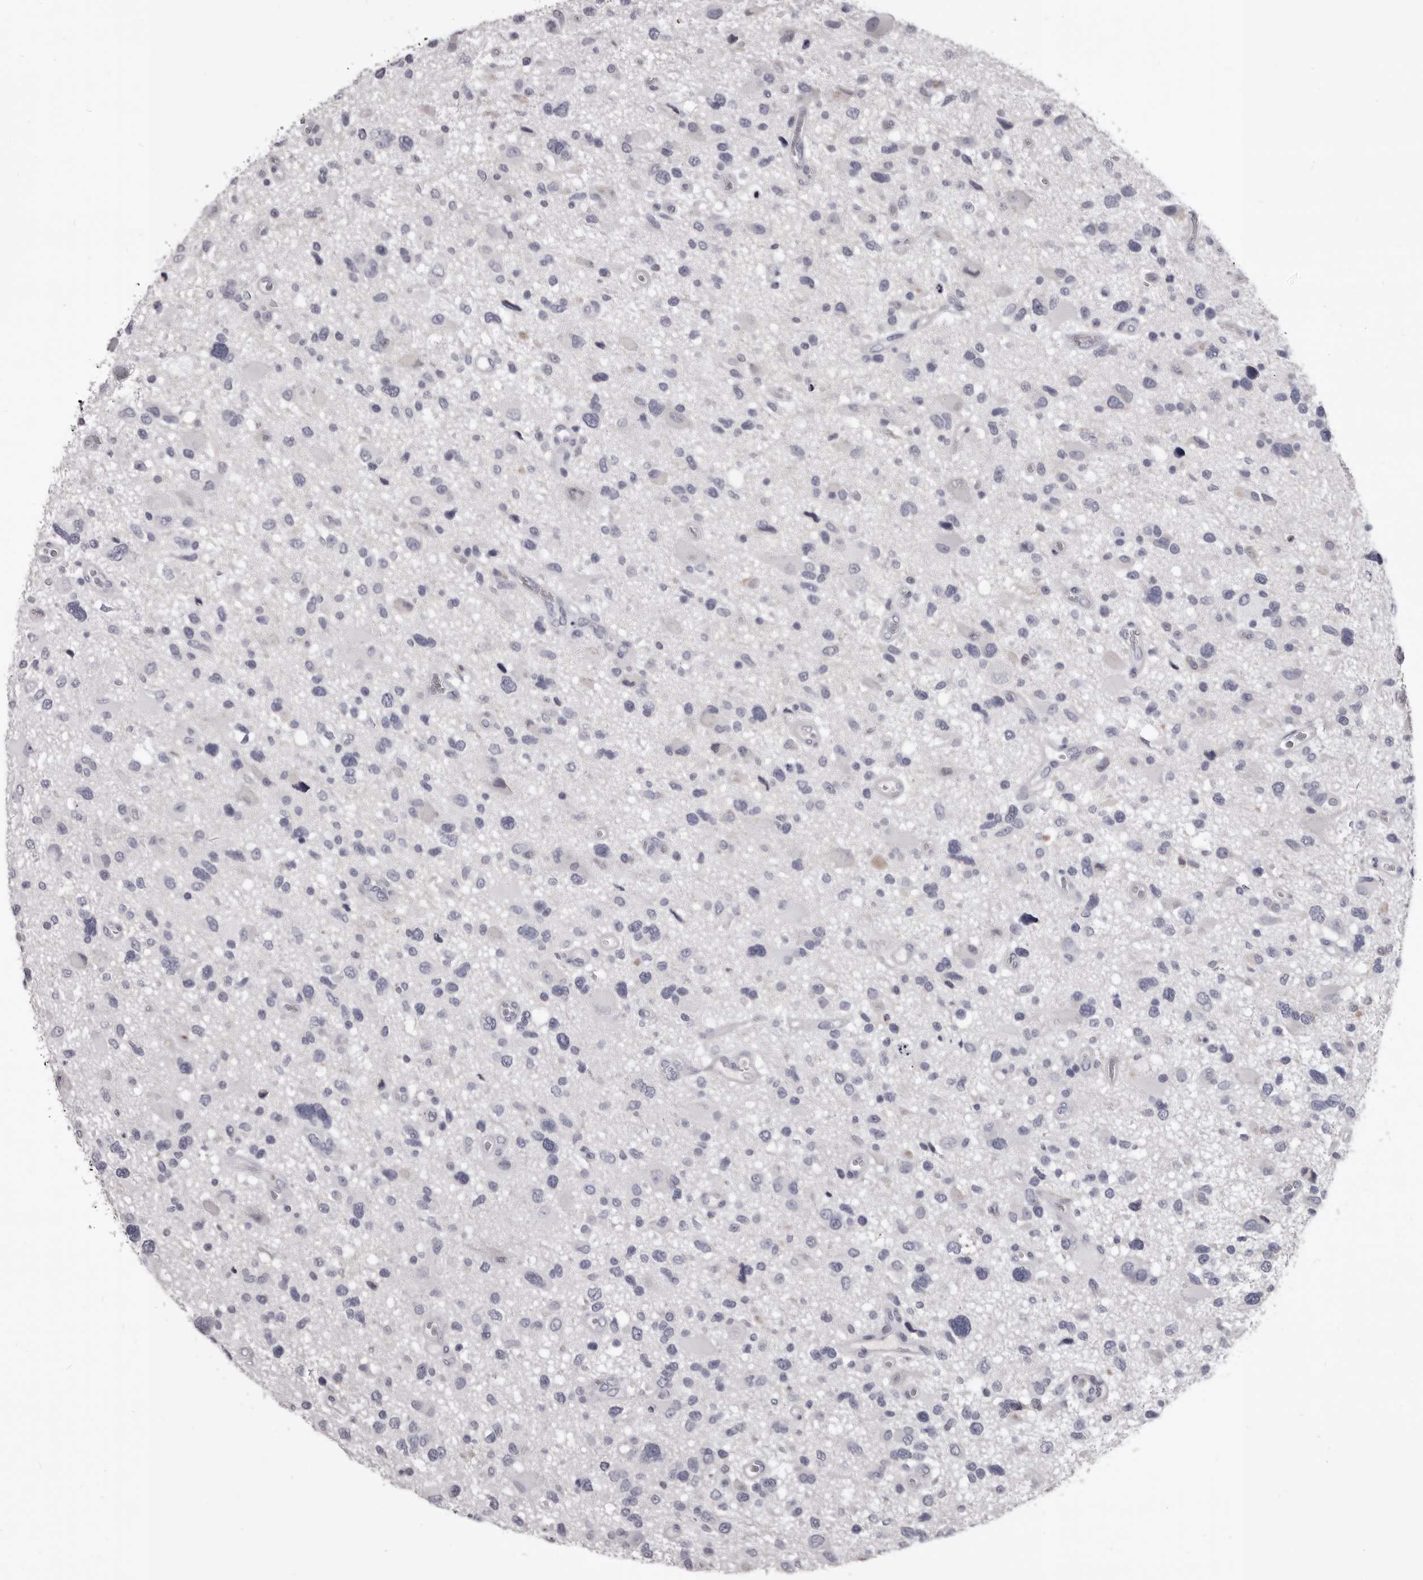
{"staining": {"intensity": "negative", "quantity": "none", "location": "none"}, "tissue": "glioma", "cell_type": "Tumor cells", "image_type": "cancer", "snomed": [{"axis": "morphology", "description": "Glioma, malignant, High grade"}, {"axis": "topography", "description": "Brain"}], "caption": "This is an immunohistochemistry photomicrograph of human malignant high-grade glioma. There is no expression in tumor cells.", "gene": "GZMH", "patient": {"sex": "male", "age": 33}}